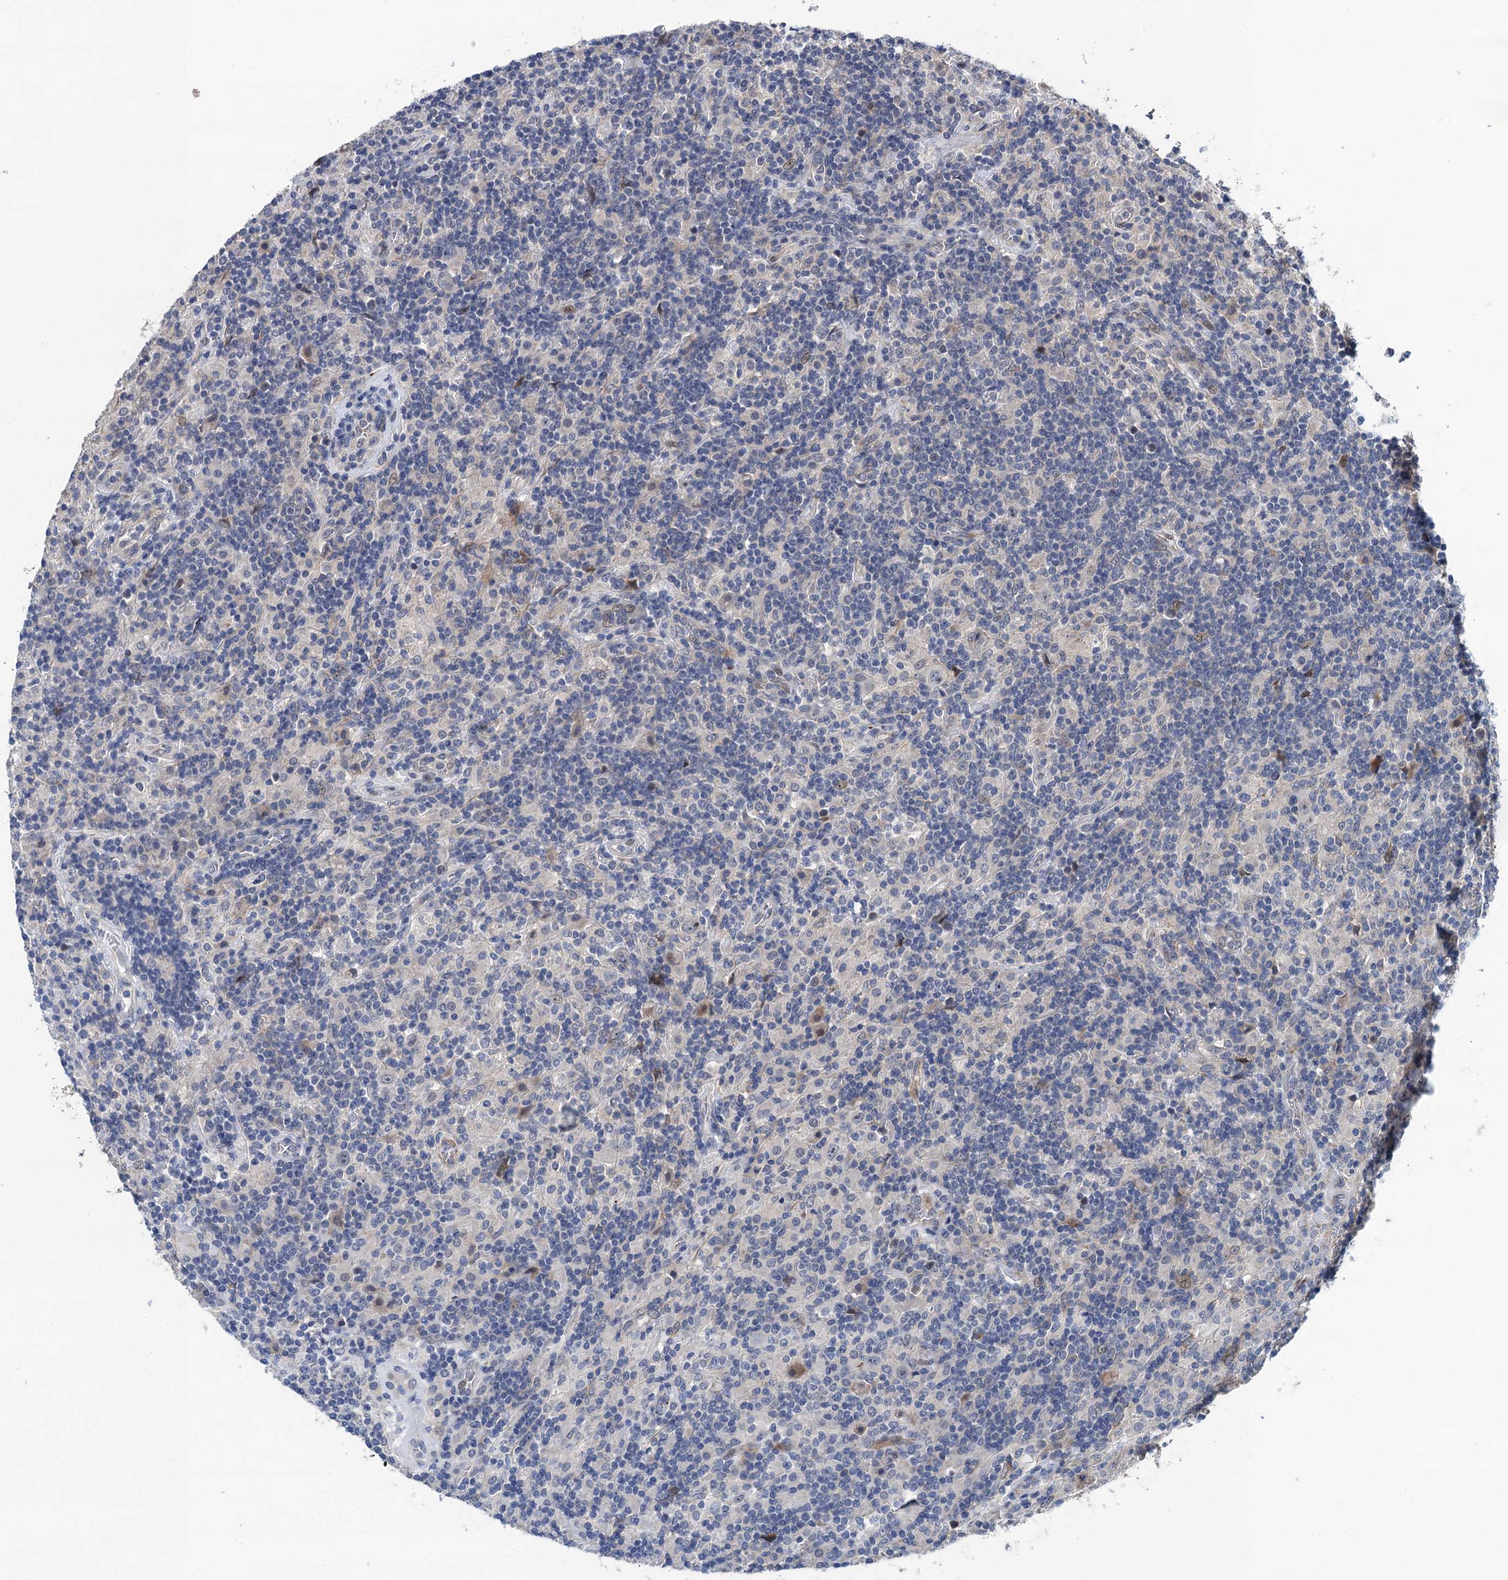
{"staining": {"intensity": "weak", "quantity": "<25%", "location": "nuclear"}, "tissue": "lymphoma", "cell_type": "Tumor cells", "image_type": "cancer", "snomed": [{"axis": "morphology", "description": "Hodgkin's disease, NOS"}, {"axis": "topography", "description": "Lymph node"}], "caption": "This is an IHC histopathology image of lymphoma. There is no positivity in tumor cells.", "gene": "TRAF7", "patient": {"sex": "male", "age": 70}}